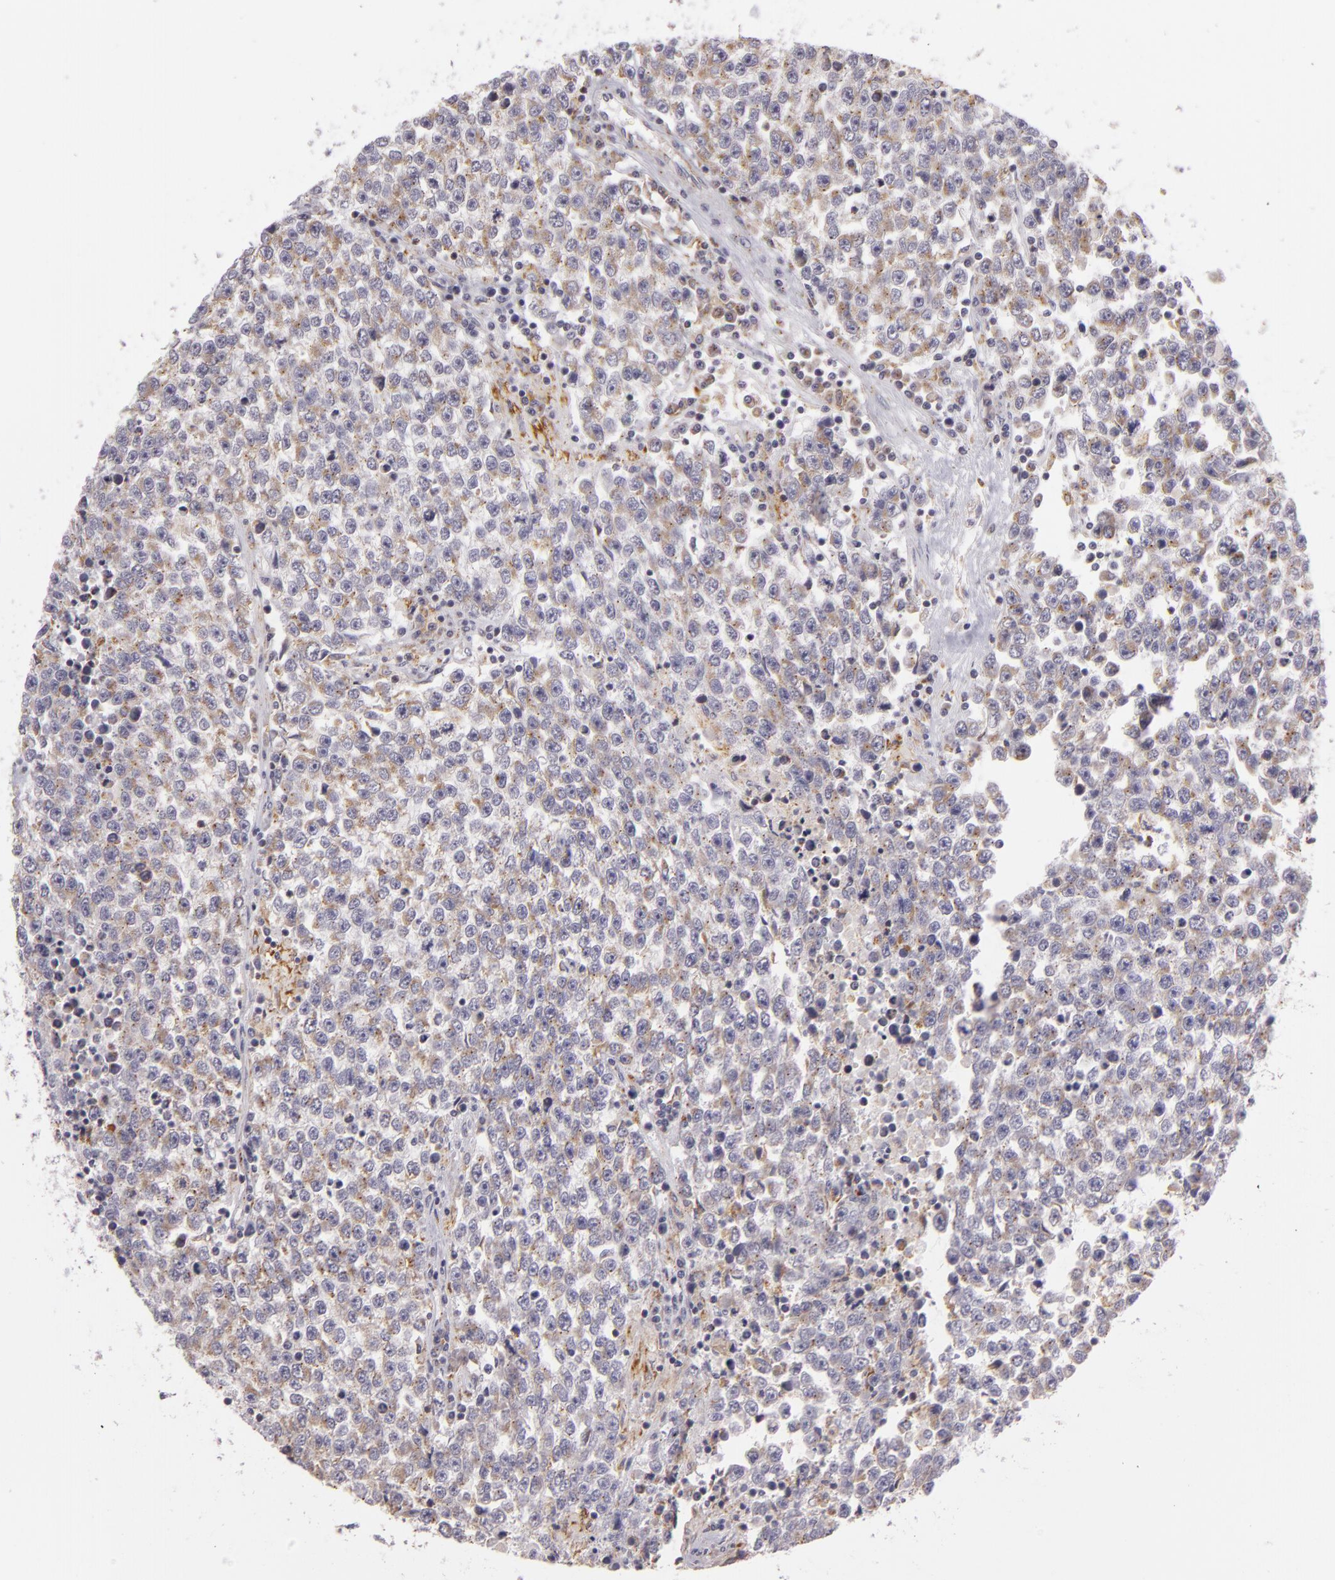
{"staining": {"intensity": "weak", "quantity": ">75%", "location": "cytoplasmic/membranous"}, "tissue": "testis cancer", "cell_type": "Tumor cells", "image_type": "cancer", "snomed": [{"axis": "morphology", "description": "Seminoma, NOS"}, {"axis": "topography", "description": "Testis"}], "caption": "A high-resolution image shows IHC staining of testis seminoma, which shows weak cytoplasmic/membranous staining in about >75% of tumor cells. (DAB (3,3'-diaminobenzidine) = brown stain, brightfield microscopy at high magnification).", "gene": "CILK1", "patient": {"sex": "male", "age": 36}}